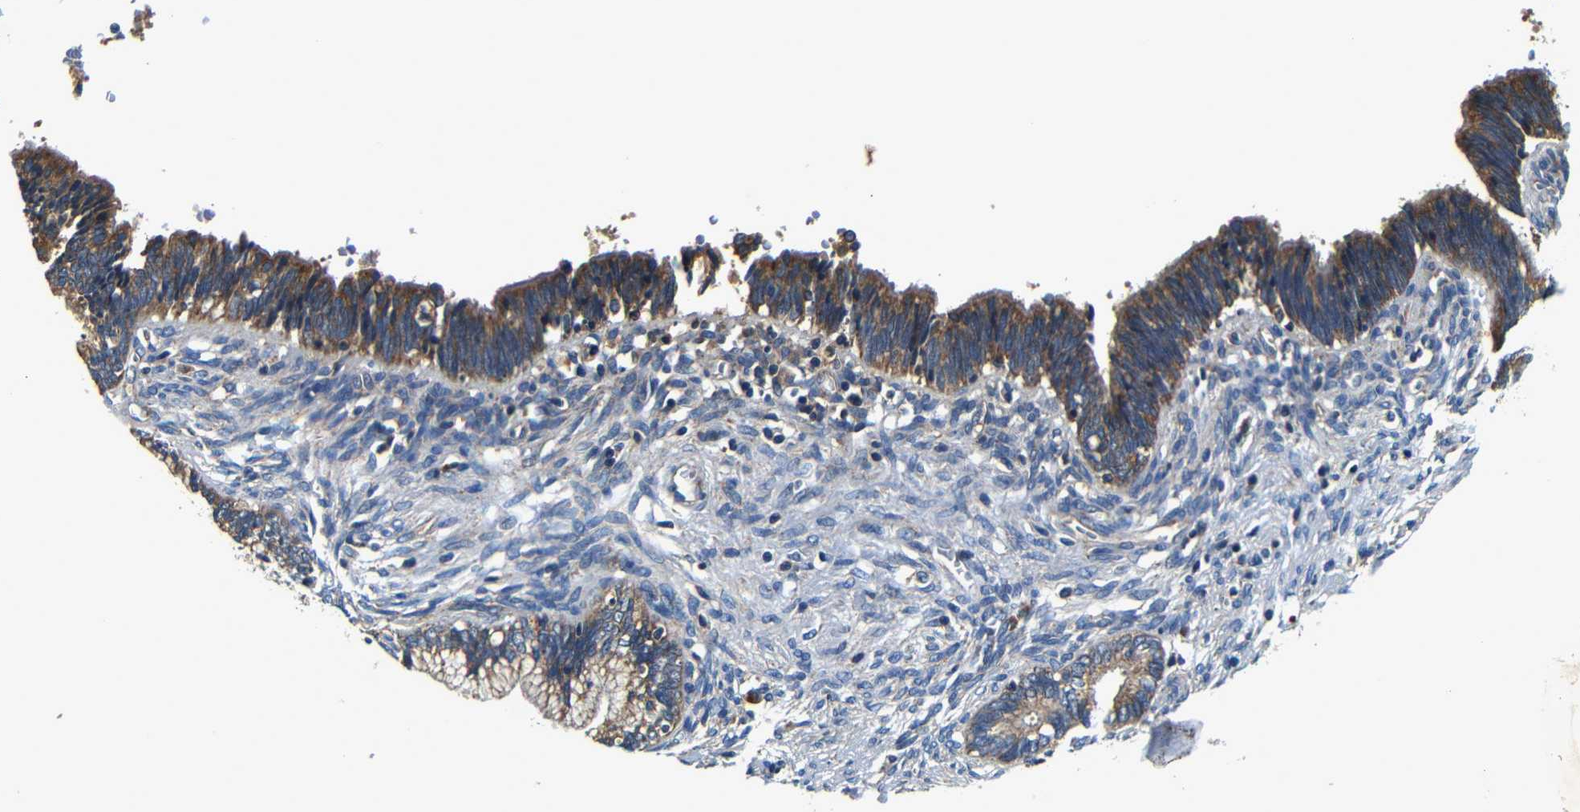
{"staining": {"intensity": "moderate", "quantity": ">75%", "location": "cytoplasmic/membranous"}, "tissue": "cervical cancer", "cell_type": "Tumor cells", "image_type": "cancer", "snomed": [{"axis": "morphology", "description": "Adenocarcinoma, NOS"}, {"axis": "topography", "description": "Cervix"}], "caption": "Protein expression analysis of cervical cancer demonstrates moderate cytoplasmic/membranous staining in approximately >75% of tumor cells. Using DAB (3,3'-diaminobenzidine) (brown) and hematoxylin (blue) stains, captured at high magnification using brightfield microscopy.", "gene": "MTX1", "patient": {"sex": "female", "age": 44}}